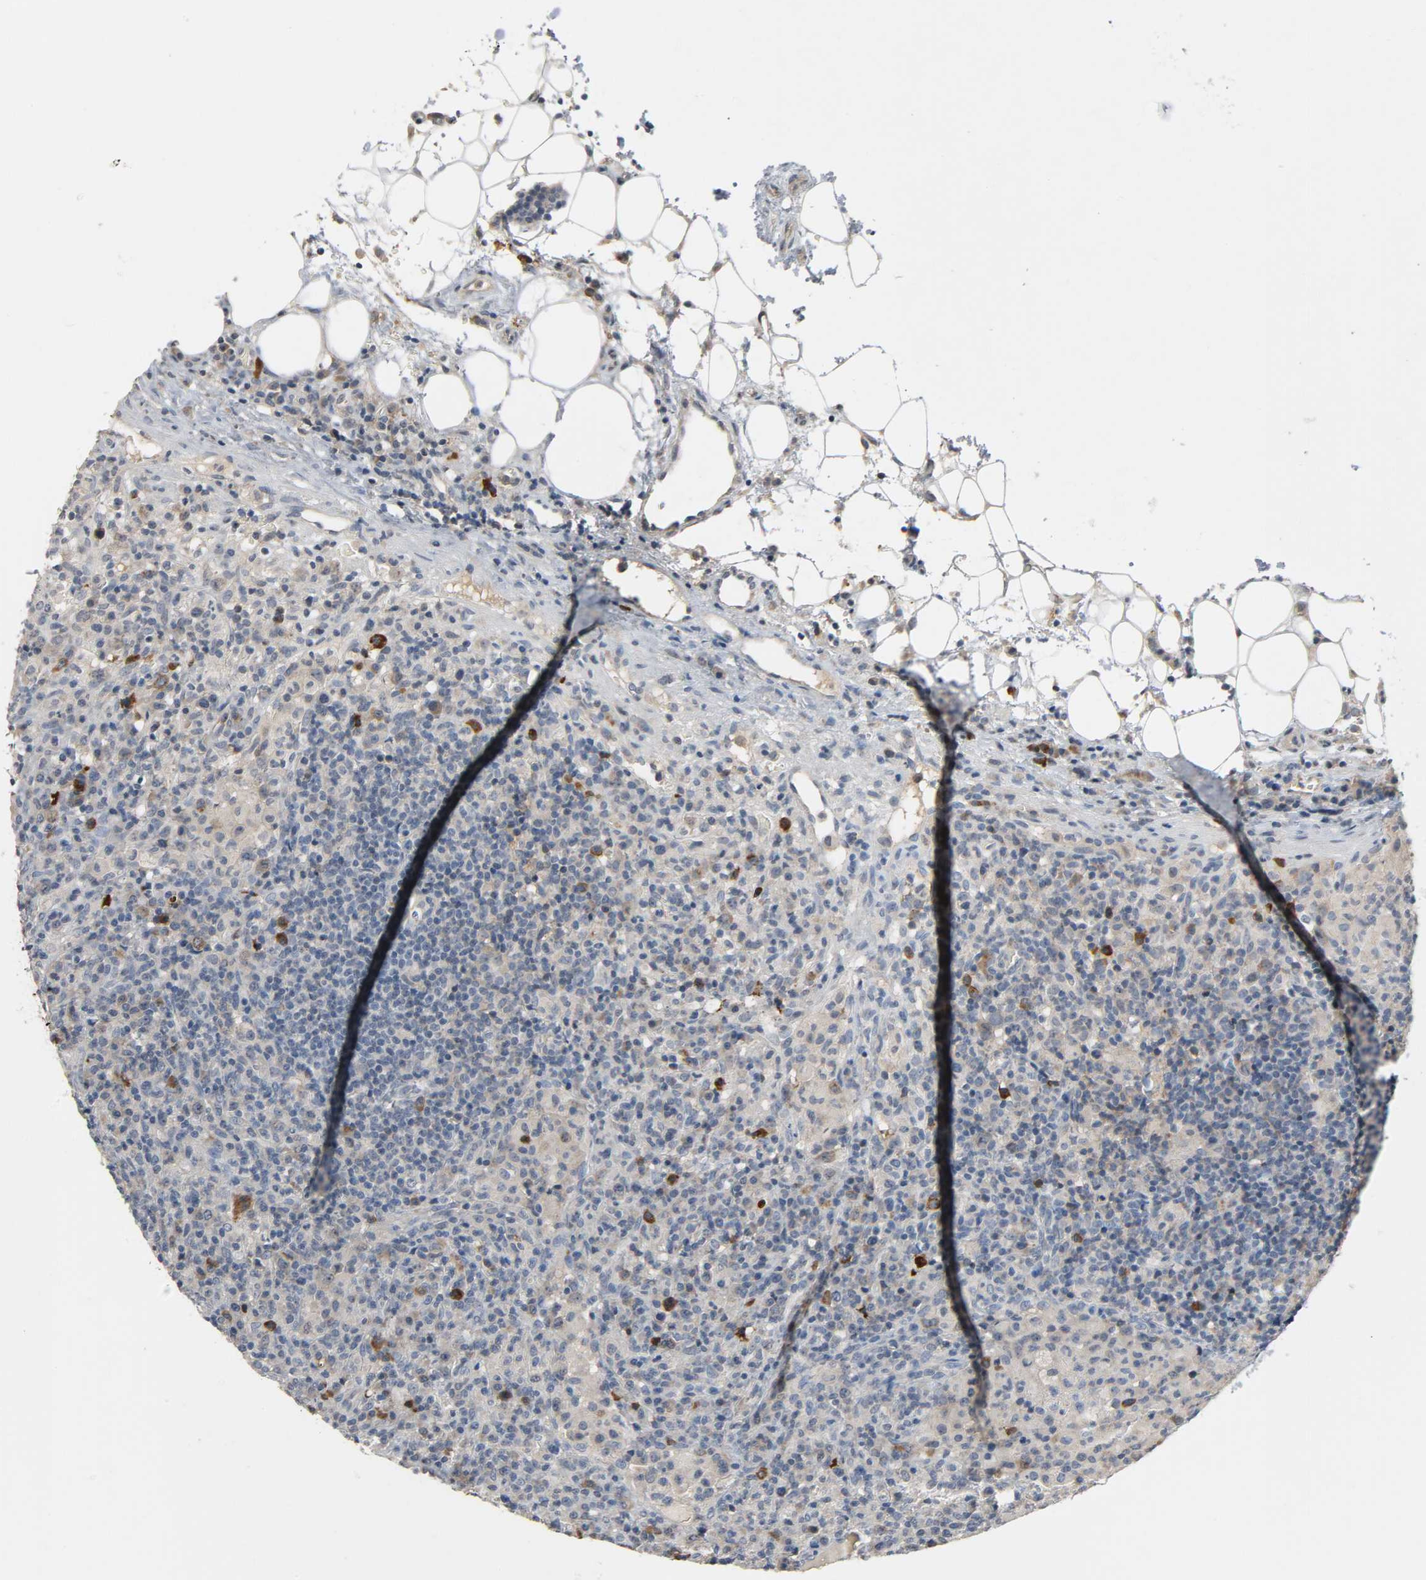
{"staining": {"intensity": "weak", "quantity": "25%-75%", "location": "cytoplasmic/membranous"}, "tissue": "lymphoma", "cell_type": "Tumor cells", "image_type": "cancer", "snomed": [{"axis": "morphology", "description": "Hodgkin's disease, NOS"}, {"axis": "topography", "description": "Lymph node"}], "caption": "DAB (3,3'-diaminobenzidine) immunohistochemical staining of Hodgkin's disease exhibits weak cytoplasmic/membranous protein positivity in approximately 25%-75% of tumor cells.", "gene": "CD4", "patient": {"sex": "male", "age": 65}}